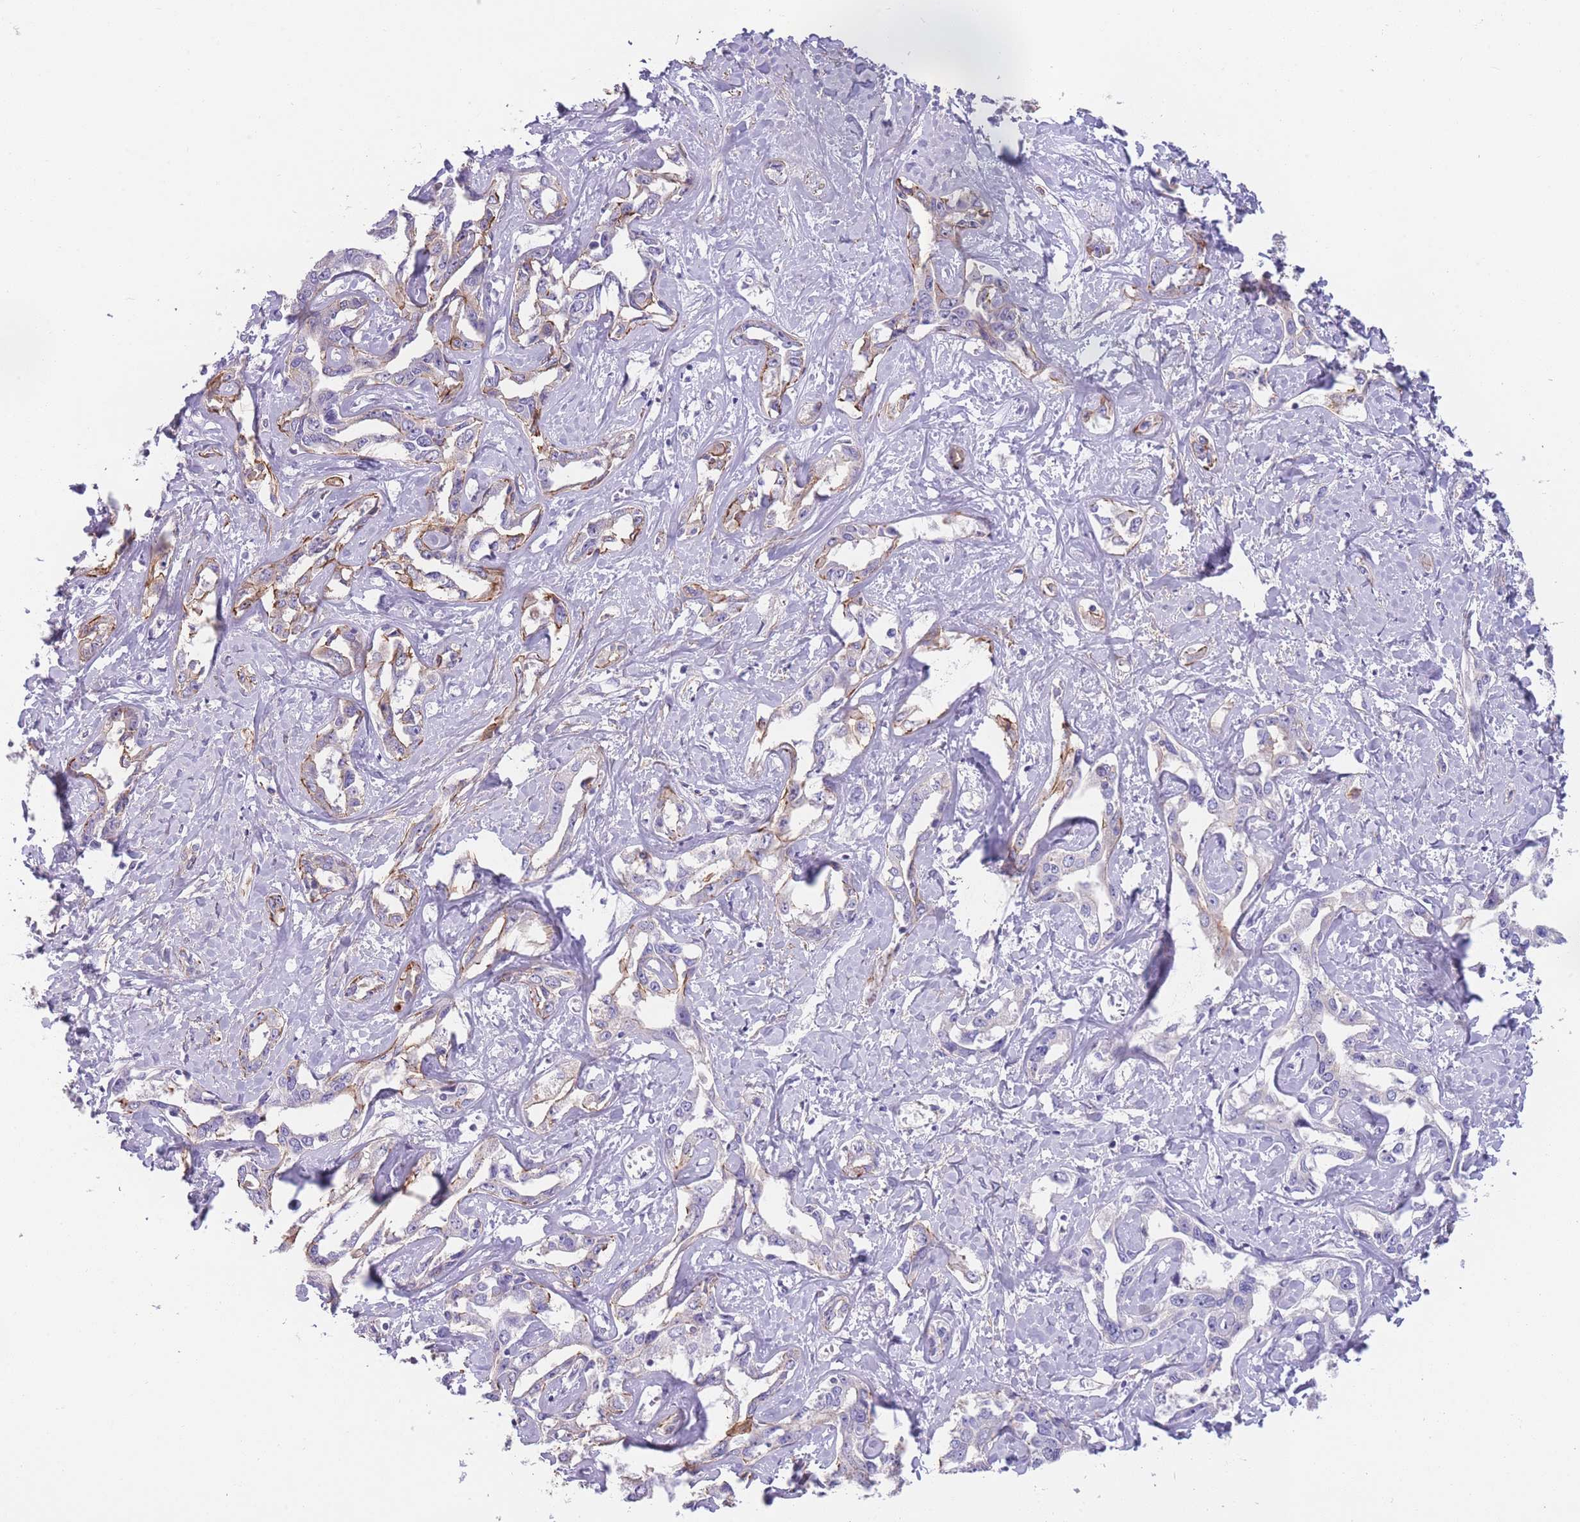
{"staining": {"intensity": "weak", "quantity": "<25%", "location": "cytoplasmic/membranous"}, "tissue": "liver cancer", "cell_type": "Tumor cells", "image_type": "cancer", "snomed": [{"axis": "morphology", "description": "Cholangiocarcinoma"}, {"axis": "topography", "description": "Liver"}], "caption": "IHC image of neoplastic tissue: human liver cholangiocarcinoma stained with DAB displays no significant protein staining in tumor cells.", "gene": "FAM124A", "patient": {"sex": "male", "age": 59}}